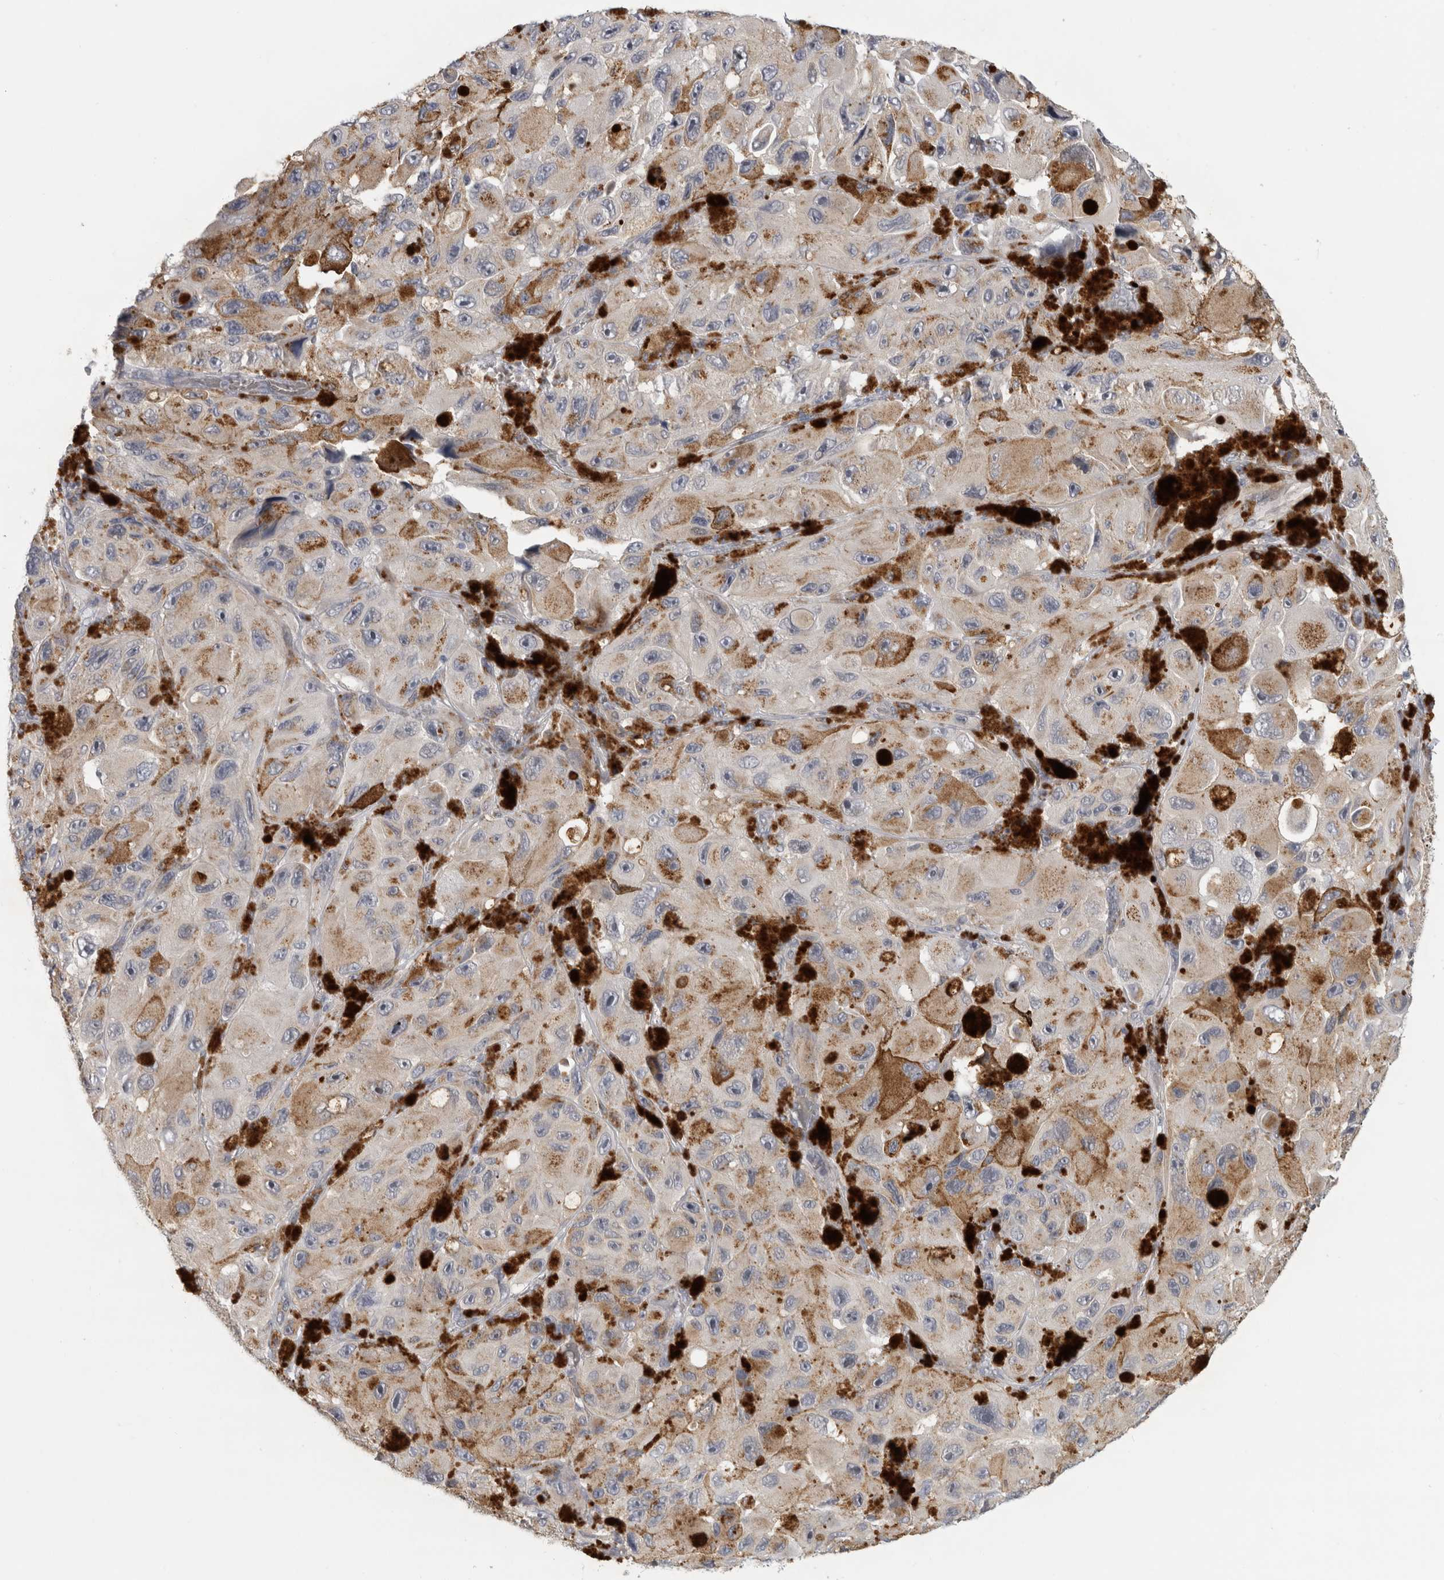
{"staining": {"intensity": "moderate", "quantity": "25%-75%", "location": "cytoplasmic/membranous"}, "tissue": "melanoma", "cell_type": "Tumor cells", "image_type": "cancer", "snomed": [{"axis": "morphology", "description": "Malignant melanoma, NOS"}, {"axis": "topography", "description": "Skin"}], "caption": "Malignant melanoma stained for a protein displays moderate cytoplasmic/membranous positivity in tumor cells.", "gene": "MGAT1", "patient": {"sex": "female", "age": 73}}